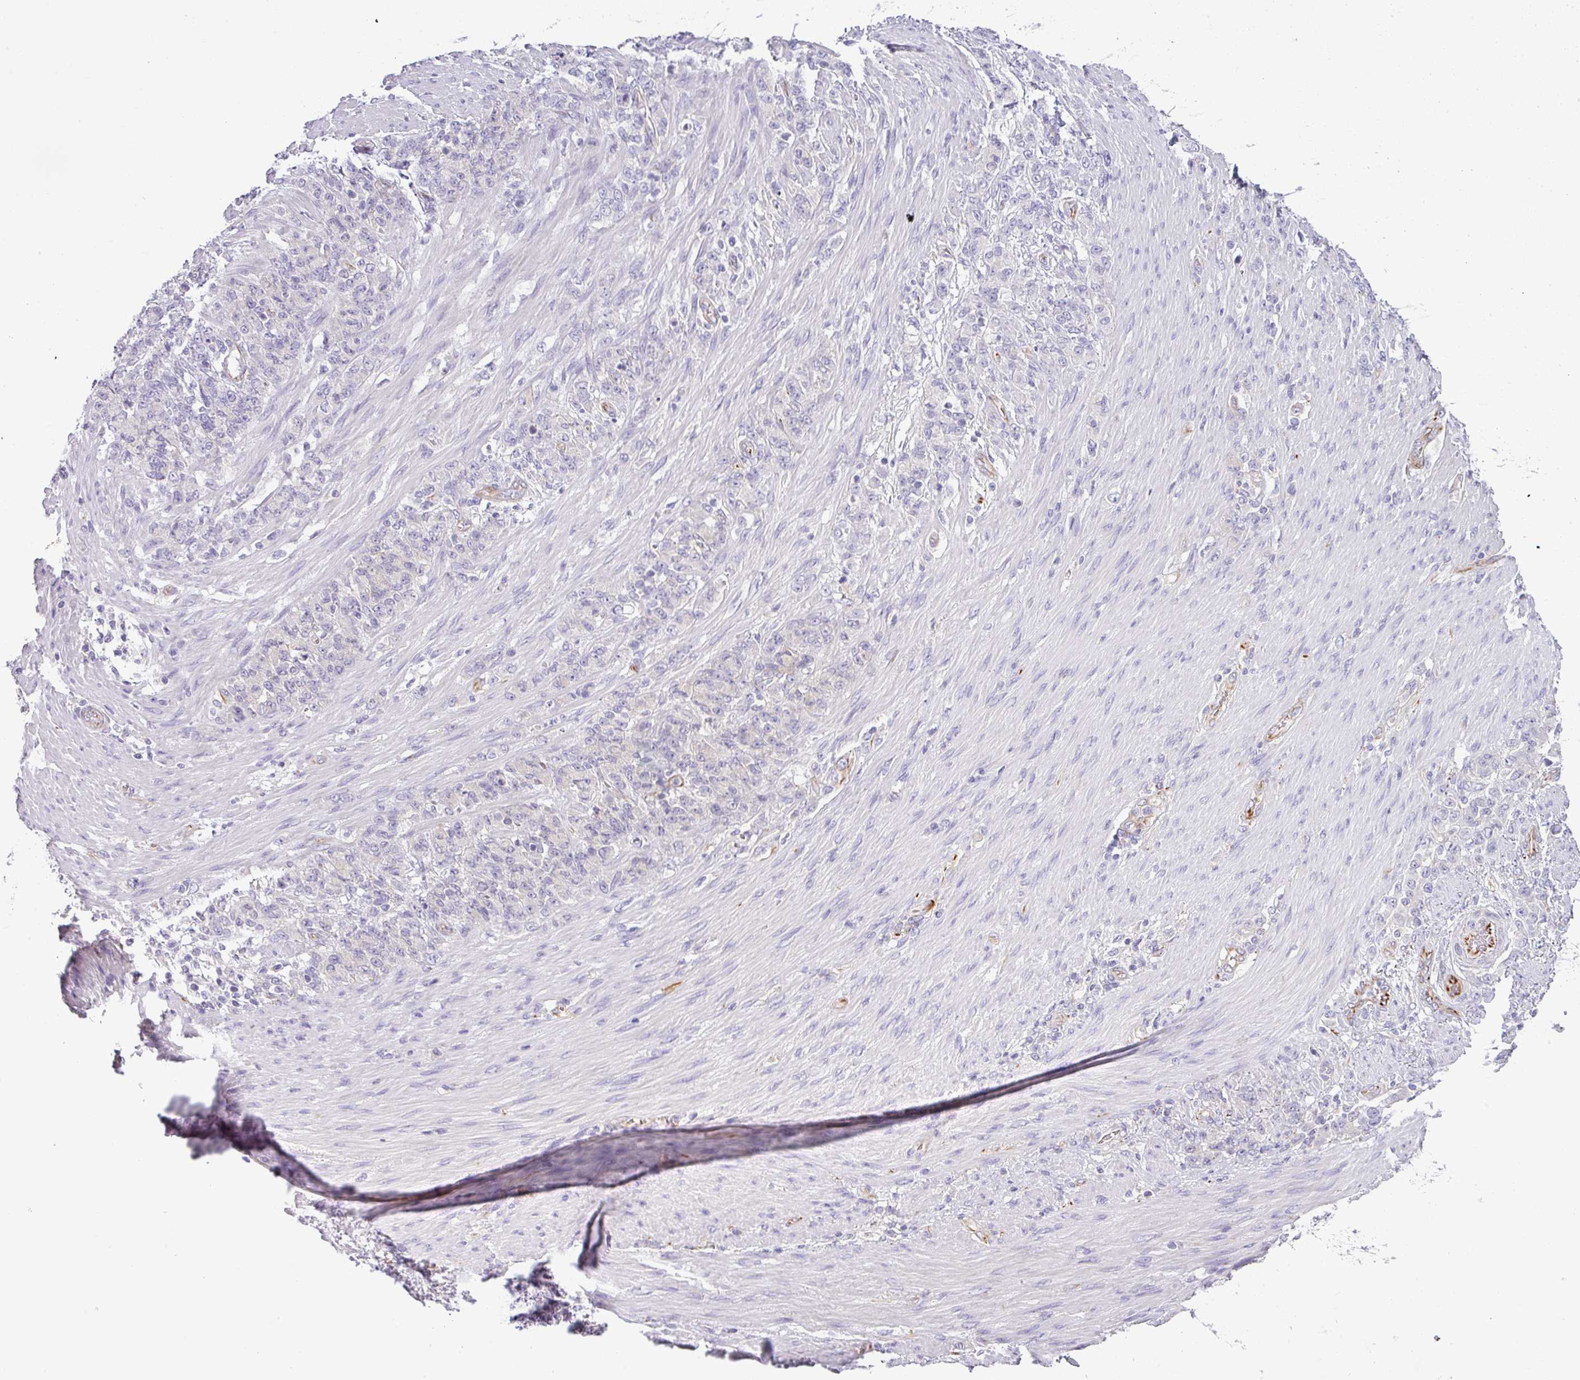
{"staining": {"intensity": "negative", "quantity": "none", "location": "none"}, "tissue": "stomach cancer", "cell_type": "Tumor cells", "image_type": "cancer", "snomed": [{"axis": "morphology", "description": "Adenocarcinoma, NOS"}, {"axis": "topography", "description": "Stomach"}], "caption": "A high-resolution micrograph shows immunohistochemistry staining of stomach cancer (adenocarcinoma), which demonstrates no significant positivity in tumor cells.", "gene": "ENSG00000273748", "patient": {"sex": "female", "age": 79}}